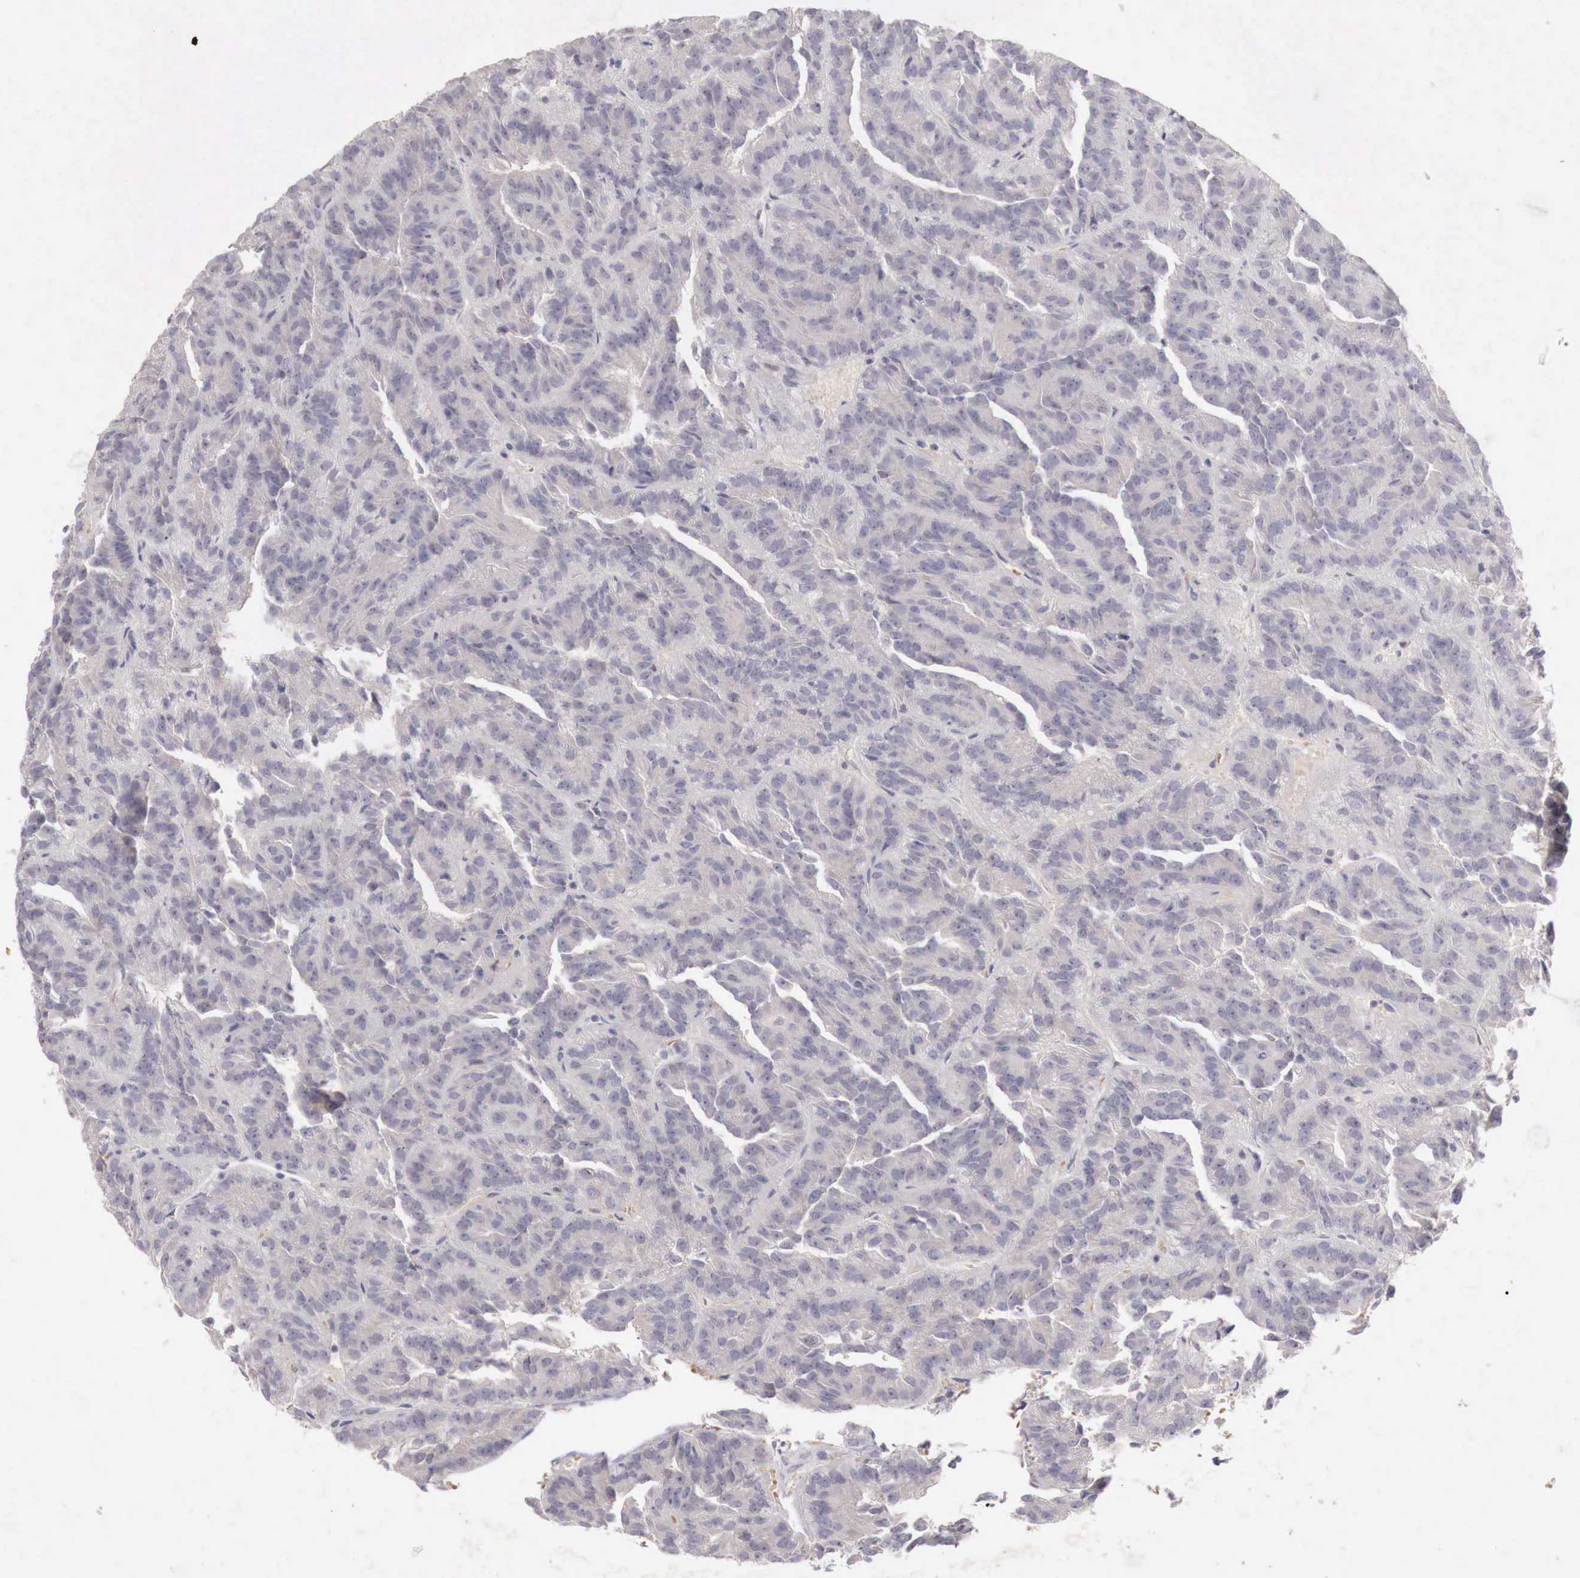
{"staining": {"intensity": "negative", "quantity": "none", "location": "none"}, "tissue": "renal cancer", "cell_type": "Tumor cells", "image_type": "cancer", "snomed": [{"axis": "morphology", "description": "Adenocarcinoma, NOS"}, {"axis": "topography", "description": "Kidney"}], "caption": "The image shows no significant staining in tumor cells of renal cancer.", "gene": "GATA1", "patient": {"sex": "male", "age": 46}}